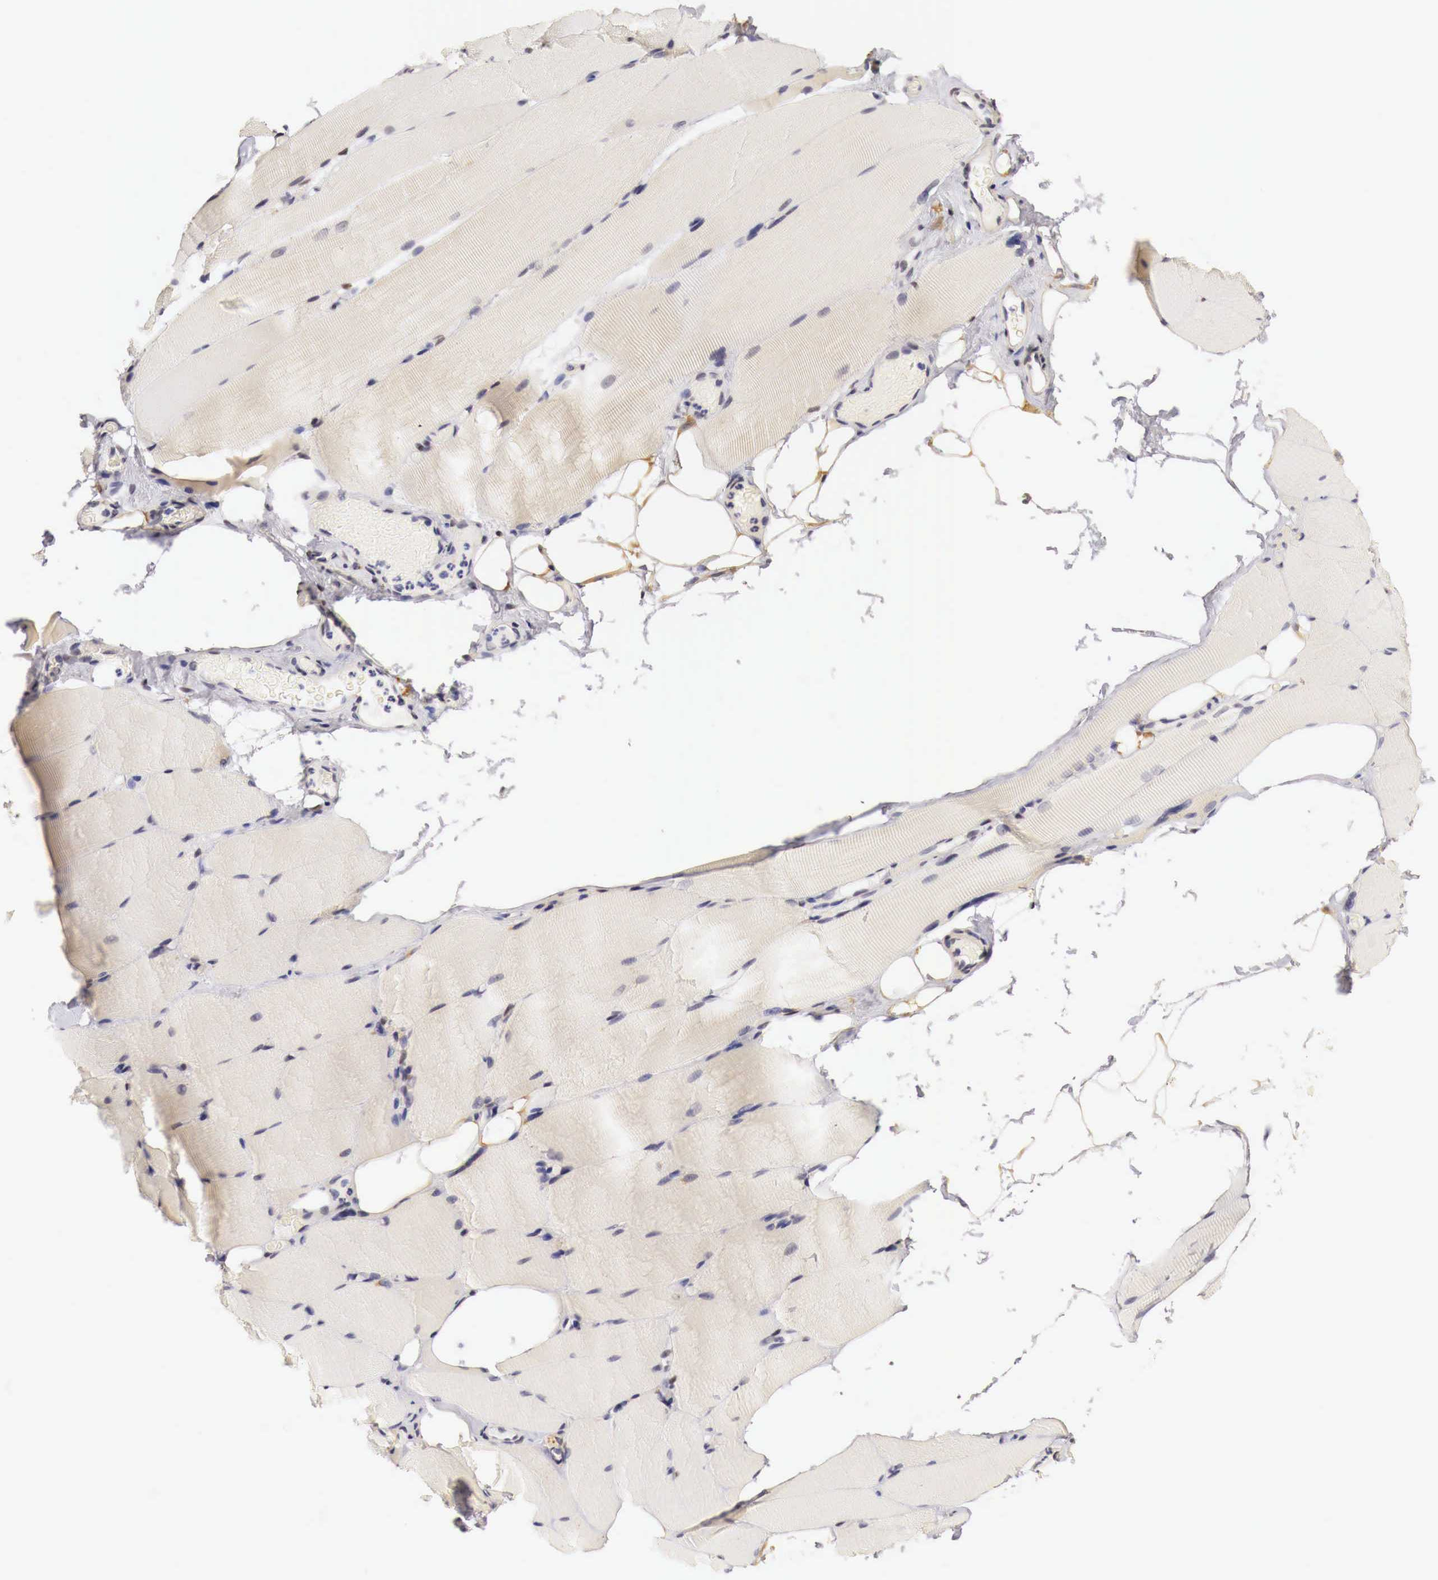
{"staining": {"intensity": "weak", "quantity": "25%-75%", "location": "cytoplasmic/membranous"}, "tissue": "skeletal muscle", "cell_type": "Myocytes", "image_type": "normal", "snomed": [{"axis": "morphology", "description": "Normal tissue, NOS"}, {"axis": "topography", "description": "Skeletal muscle"}, {"axis": "topography", "description": "Parathyroid gland"}], "caption": "Protein staining of benign skeletal muscle displays weak cytoplasmic/membranous positivity in about 25%-75% of myocytes. (brown staining indicates protein expression, while blue staining denotes nuclei).", "gene": "CASP3", "patient": {"sex": "female", "age": 37}}